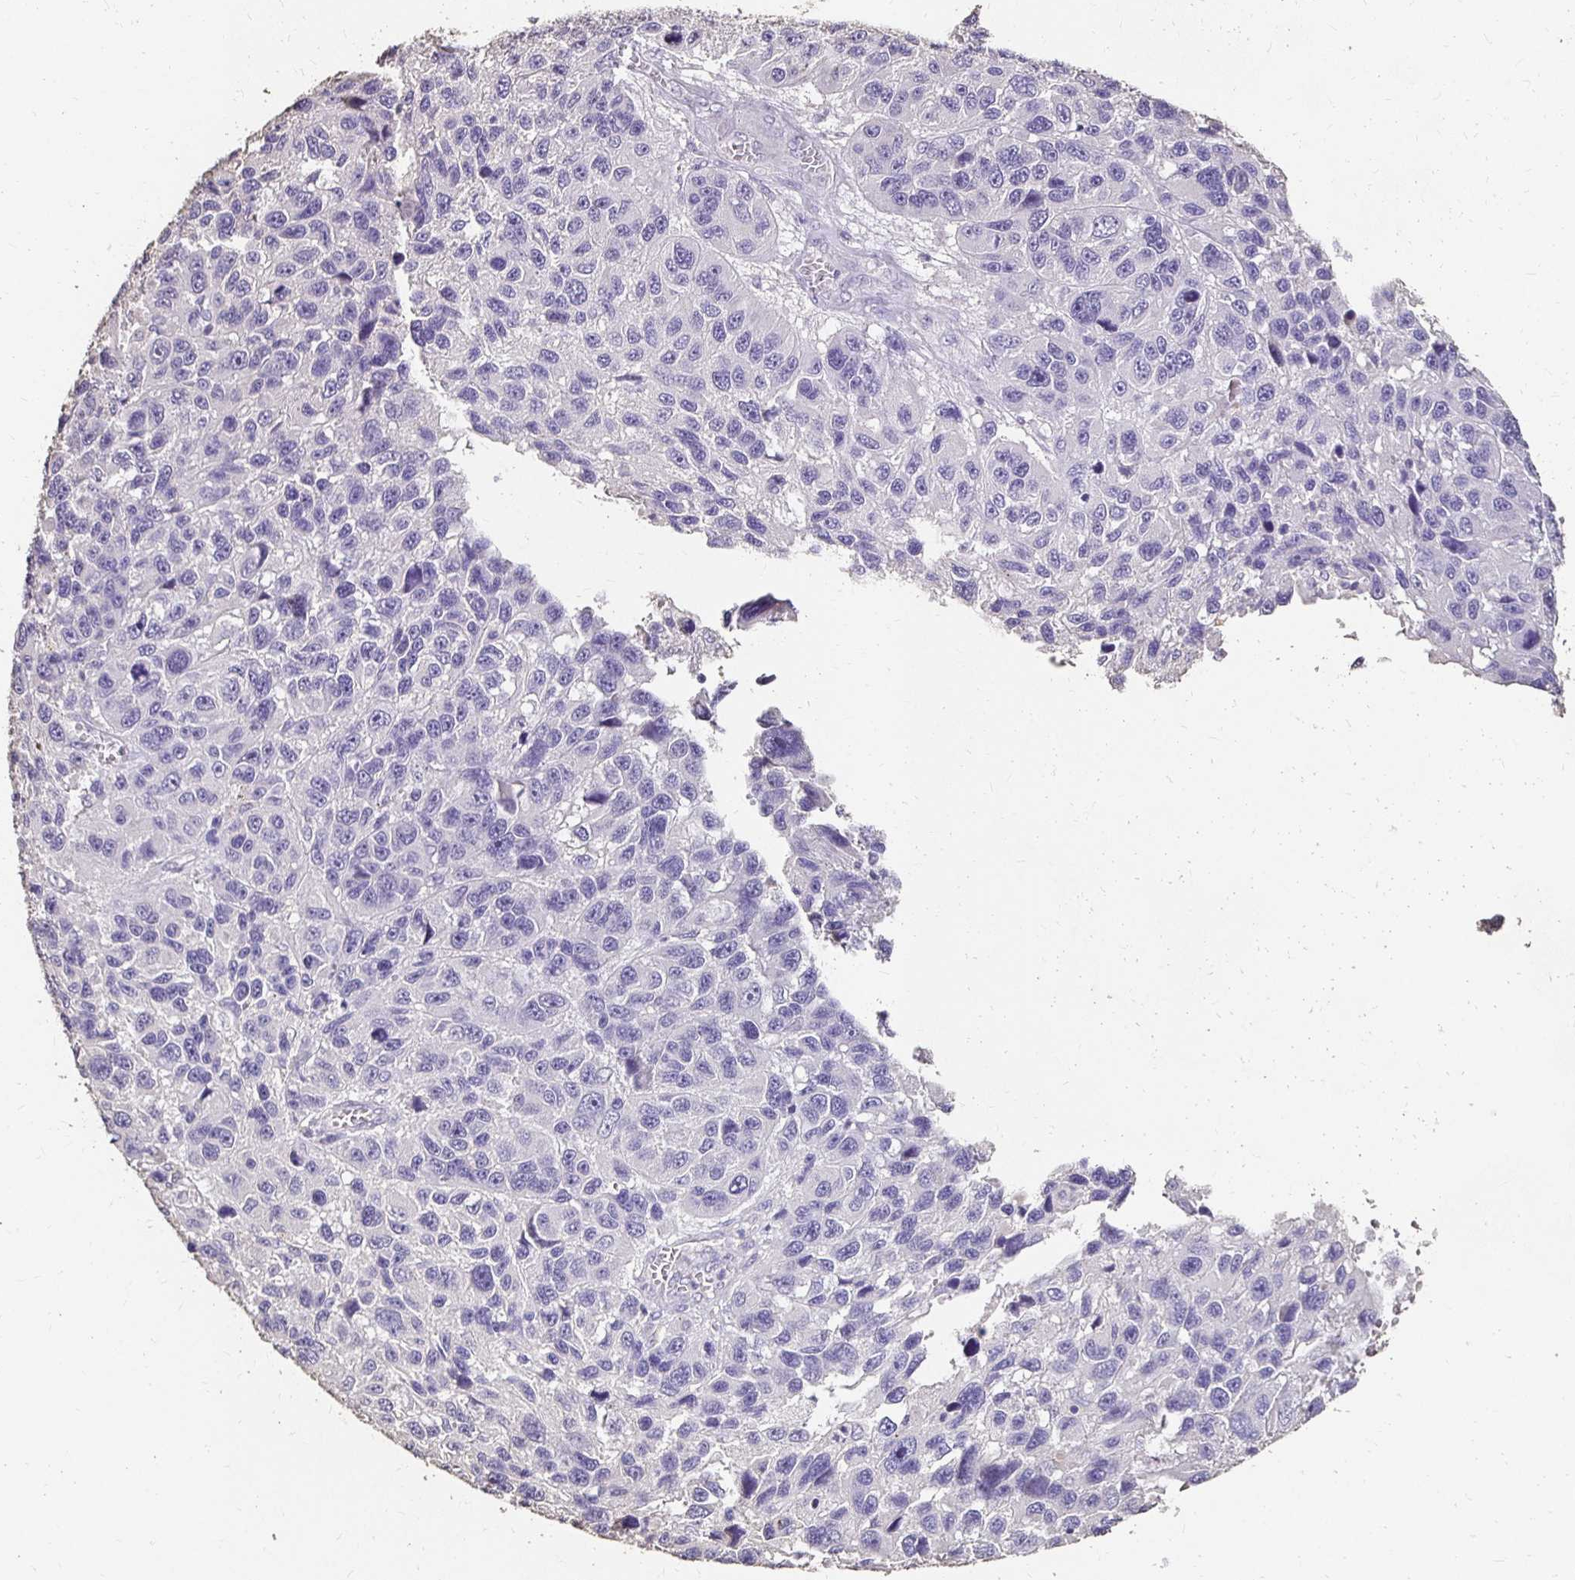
{"staining": {"intensity": "negative", "quantity": "none", "location": "none"}, "tissue": "melanoma", "cell_type": "Tumor cells", "image_type": "cancer", "snomed": [{"axis": "morphology", "description": "Malignant melanoma, NOS"}, {"axis": "topography", "description": "Skin"}], "caption": "Photomicrograph shows no protein positivity in tumor cells of melanoma tissue. Nuclei are stained in blue.", "gene": "UGT1A6", "patient": {"sex": "male", "age": 53}}